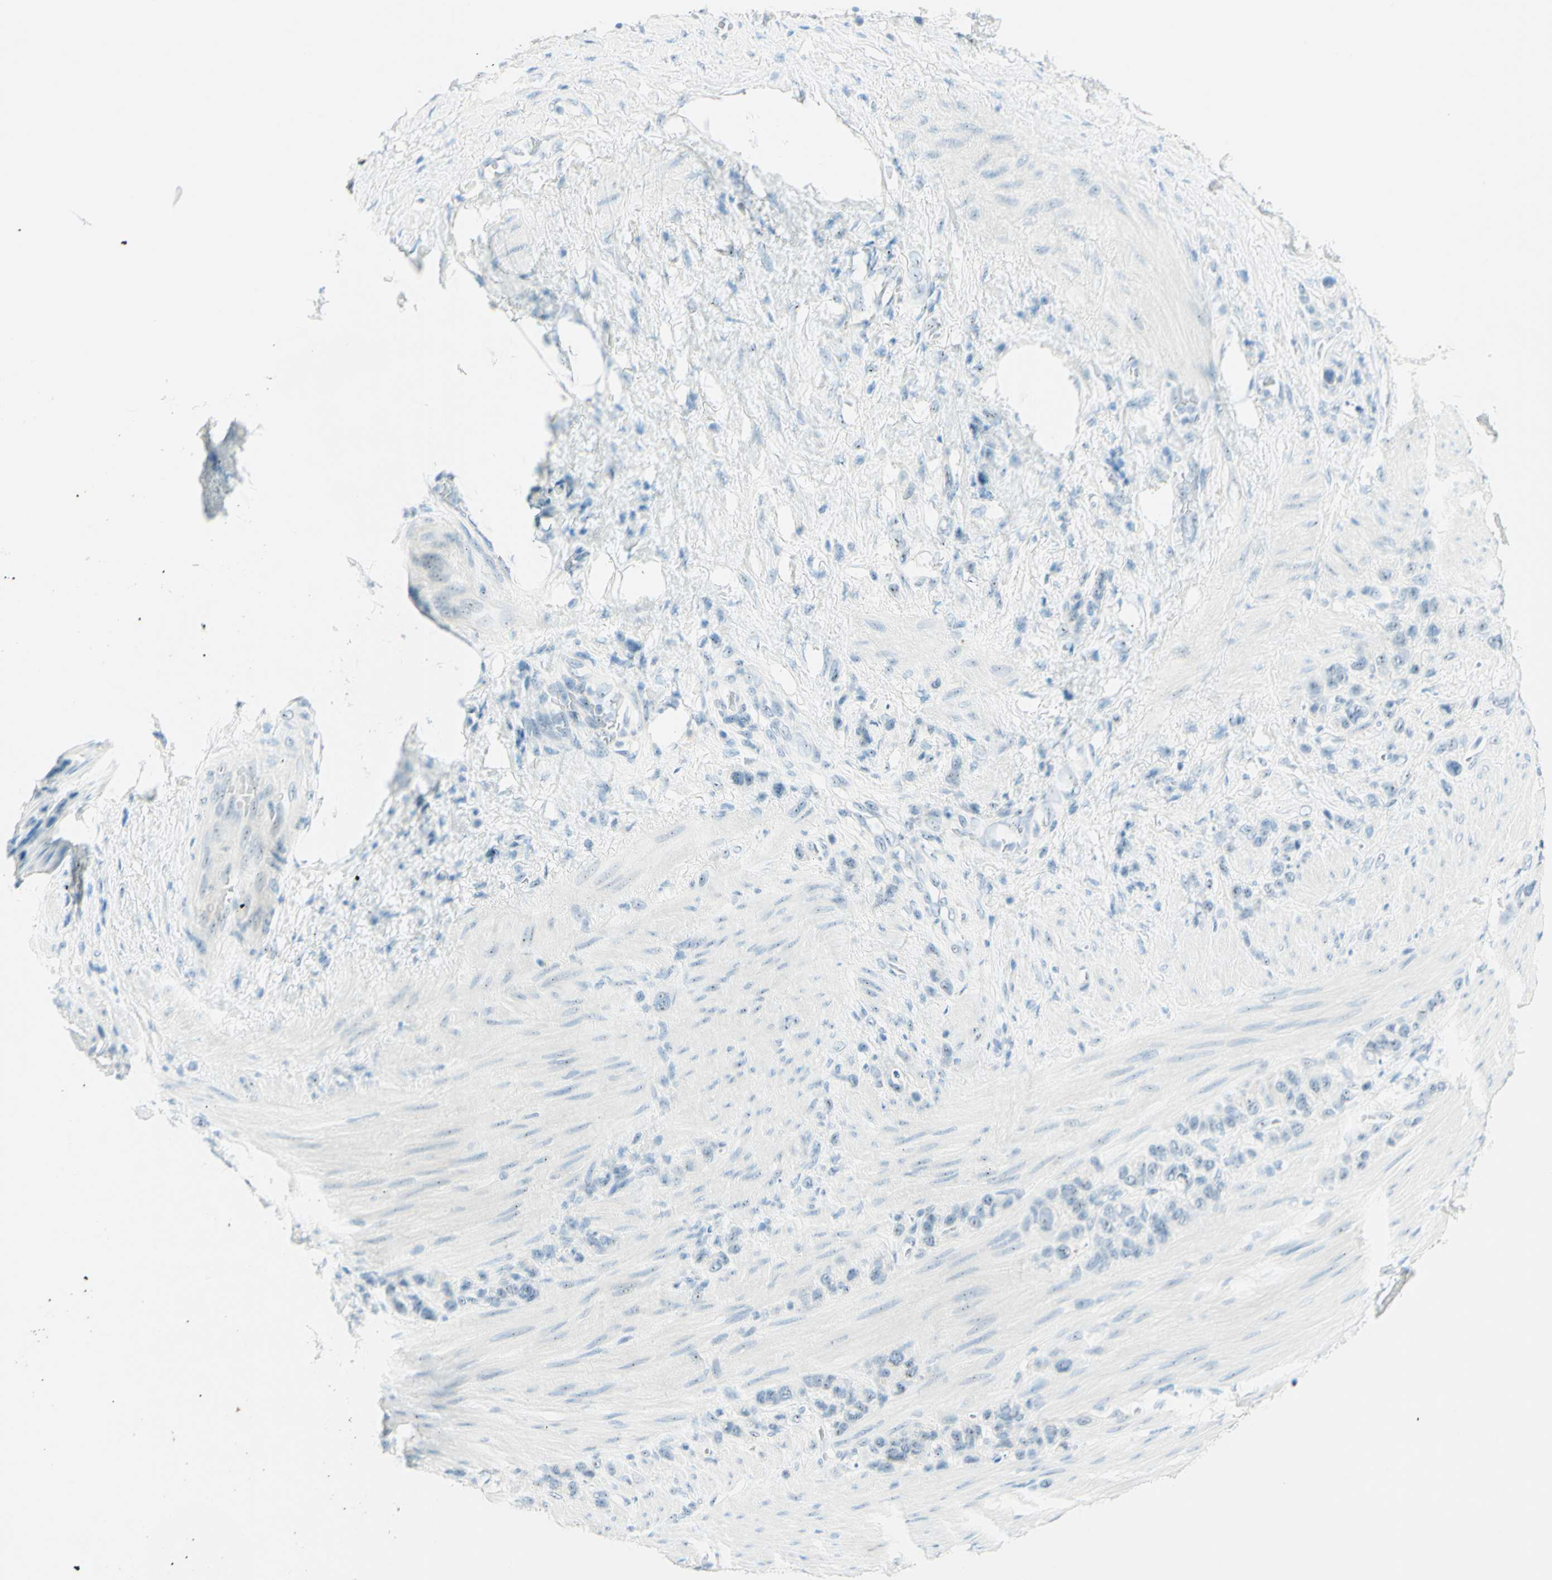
{"staining": {"intensity": "negative", "quantity": "none", "location": "none"}, "tissue": "stomach cancer", "cell_type": "Tumor cells", "image_type": "cancer", "snomed": [{"axis": "morphology", "description": "Adenocarcinoma, NOS"}, {"axis": "morphology", "description": "Adenocarcinoma, High grade"}, {"axis": "topography", "description": "Stomach, upper"}, {"axis": "topography", "description": "Stomach, lower"}], "caption": "Tumor cells show no significant protein staining in adenocarcinoma (stomach).", "gene": "FMR1NB", "patient": {"sex": "female", "age": 65}}